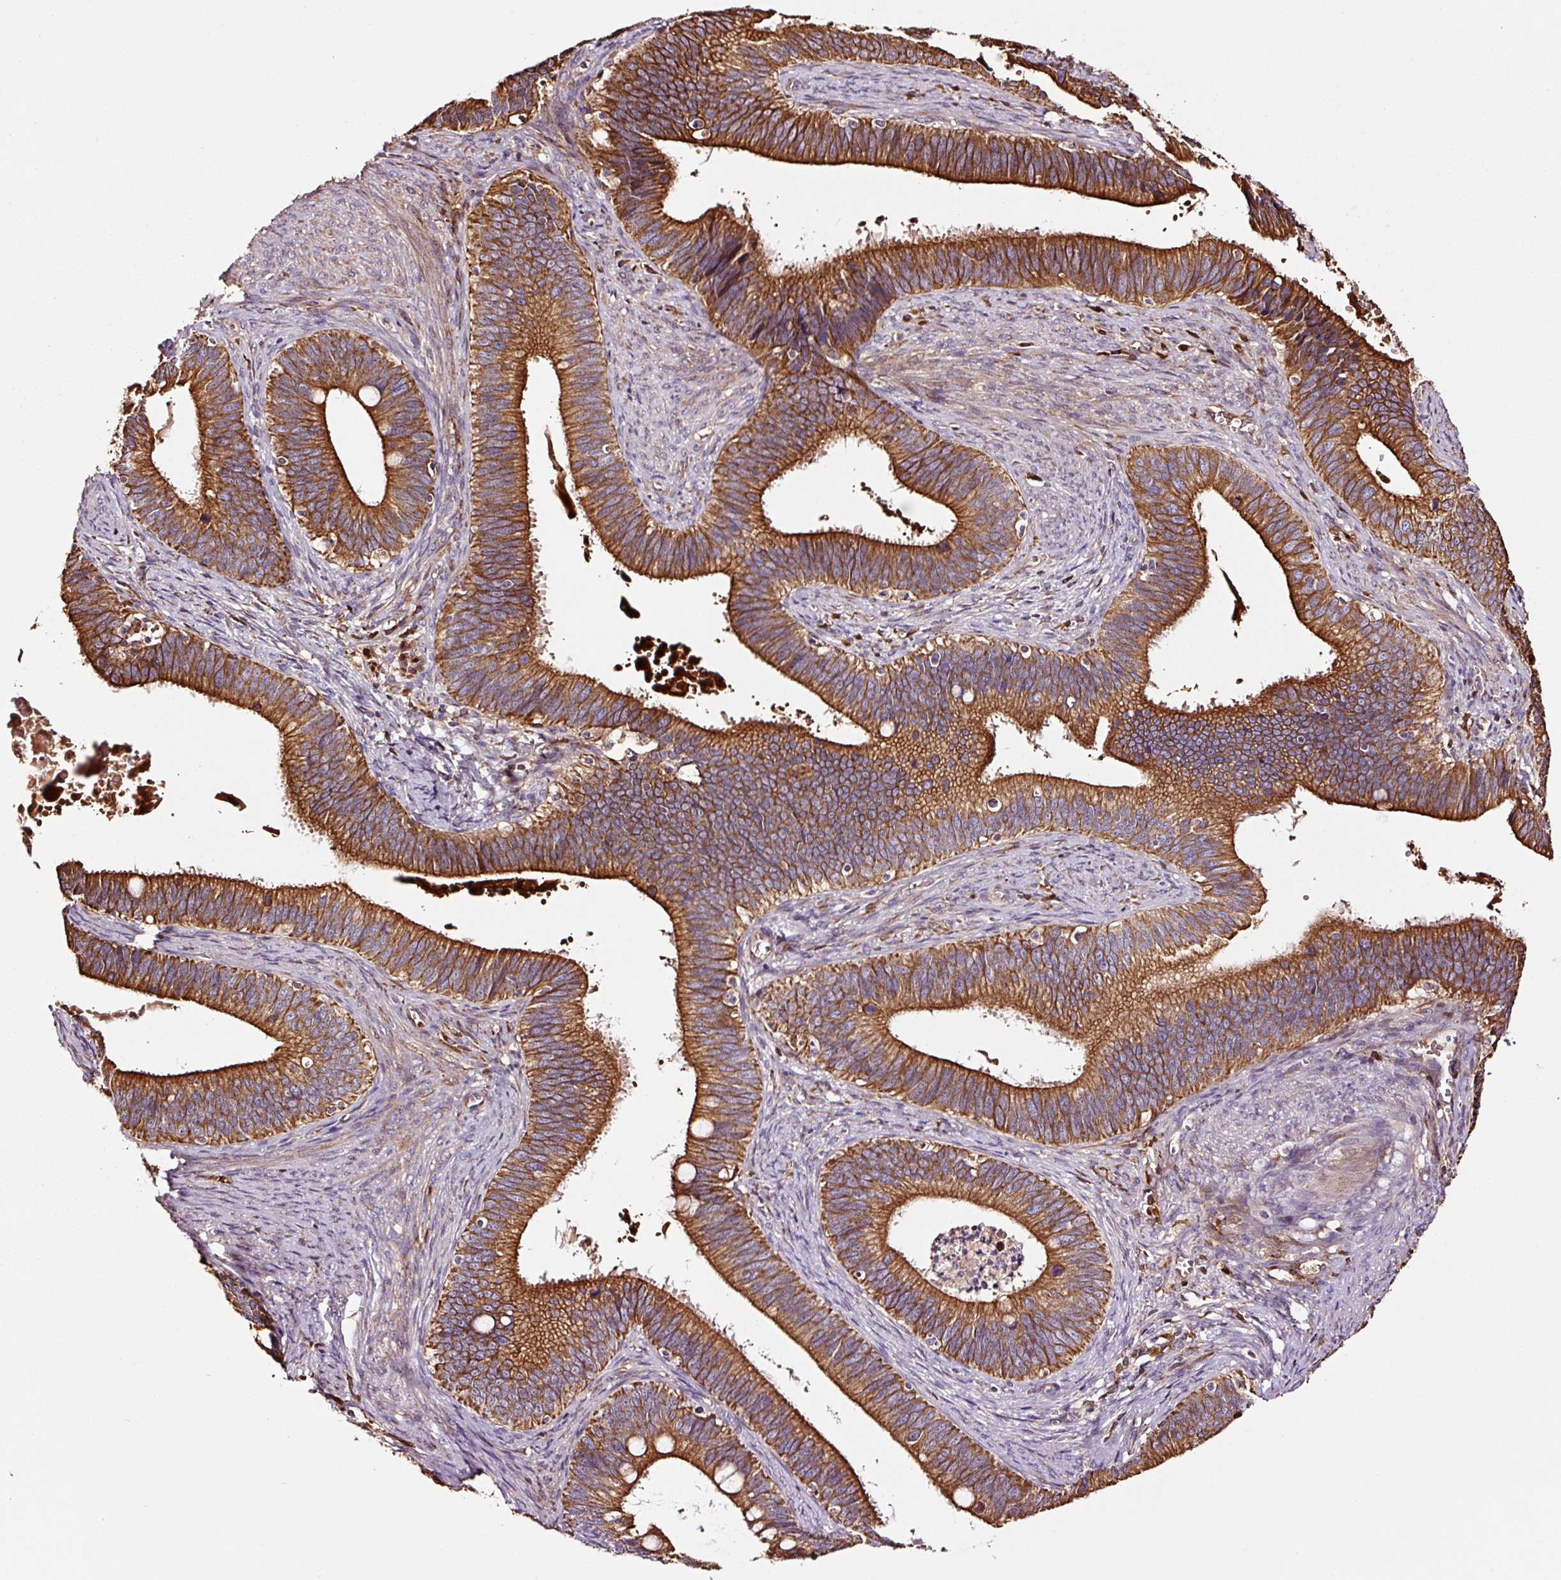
{"staining": {"intensity": "strong", "quantity": ">75%", "location": "cytoplasmic/membranous"}, "tissue": "cervical cancer", "cell_type": "Tumor cells", "image_type": "cancer", "snomed": [{"axis": "morphology", "description": "Adenocarcinoma, NOS"}, {"axis": "topography", "description": "Cervix"}], "caption": "Brown immunohistochemical staining in adenocarcinoma (cervical) displays strong cytoplasmic/membranous positivity in about >75% of tumor cells. (IHC, brightfield microscopy, high magnification).", "gene": "PGLYRP2", "patient": {"sex": "female", "age": 42}}